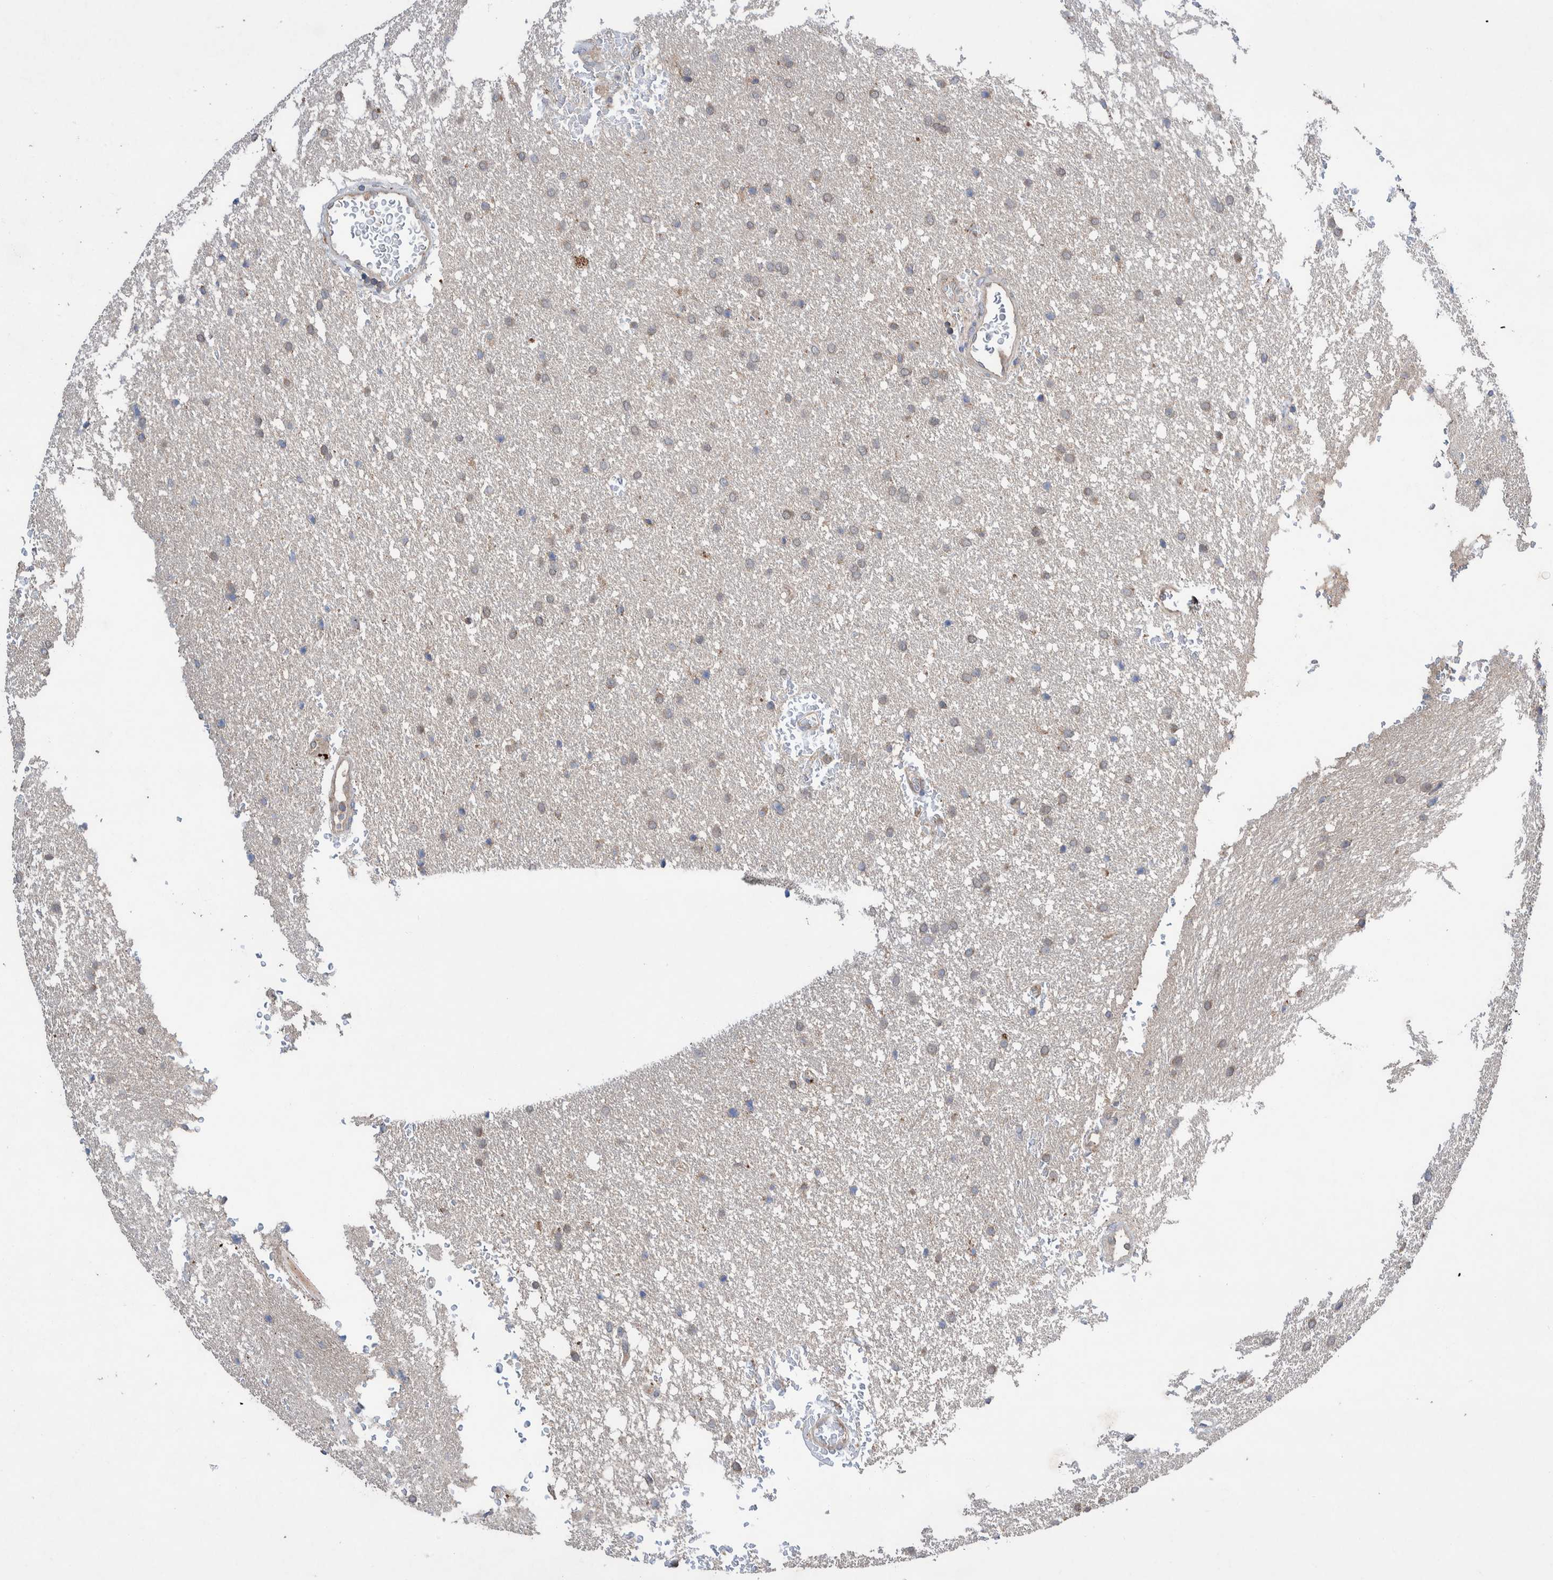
{"staining": {"intensity": "weak", "quantity": "<25%", "location": "cytoplasmic/membranous"}, "tissue": "glioma", "cell_type": "Tumor cells", "image_type": "cancer", "snomed": [{"axis": "morphology", "description": "Glioma, malignant, Low grade"}, {"axis": "topography", "description": "Brain"}], "caption": "Glioma was stained to show a protein in brown. There is no significant staining in tumor cells. (DAB (3,3'-diaminobenzidine) IHC, high magnification).", "gene": "PLPBP", "patient": {"sex": "female", "age": 37}}